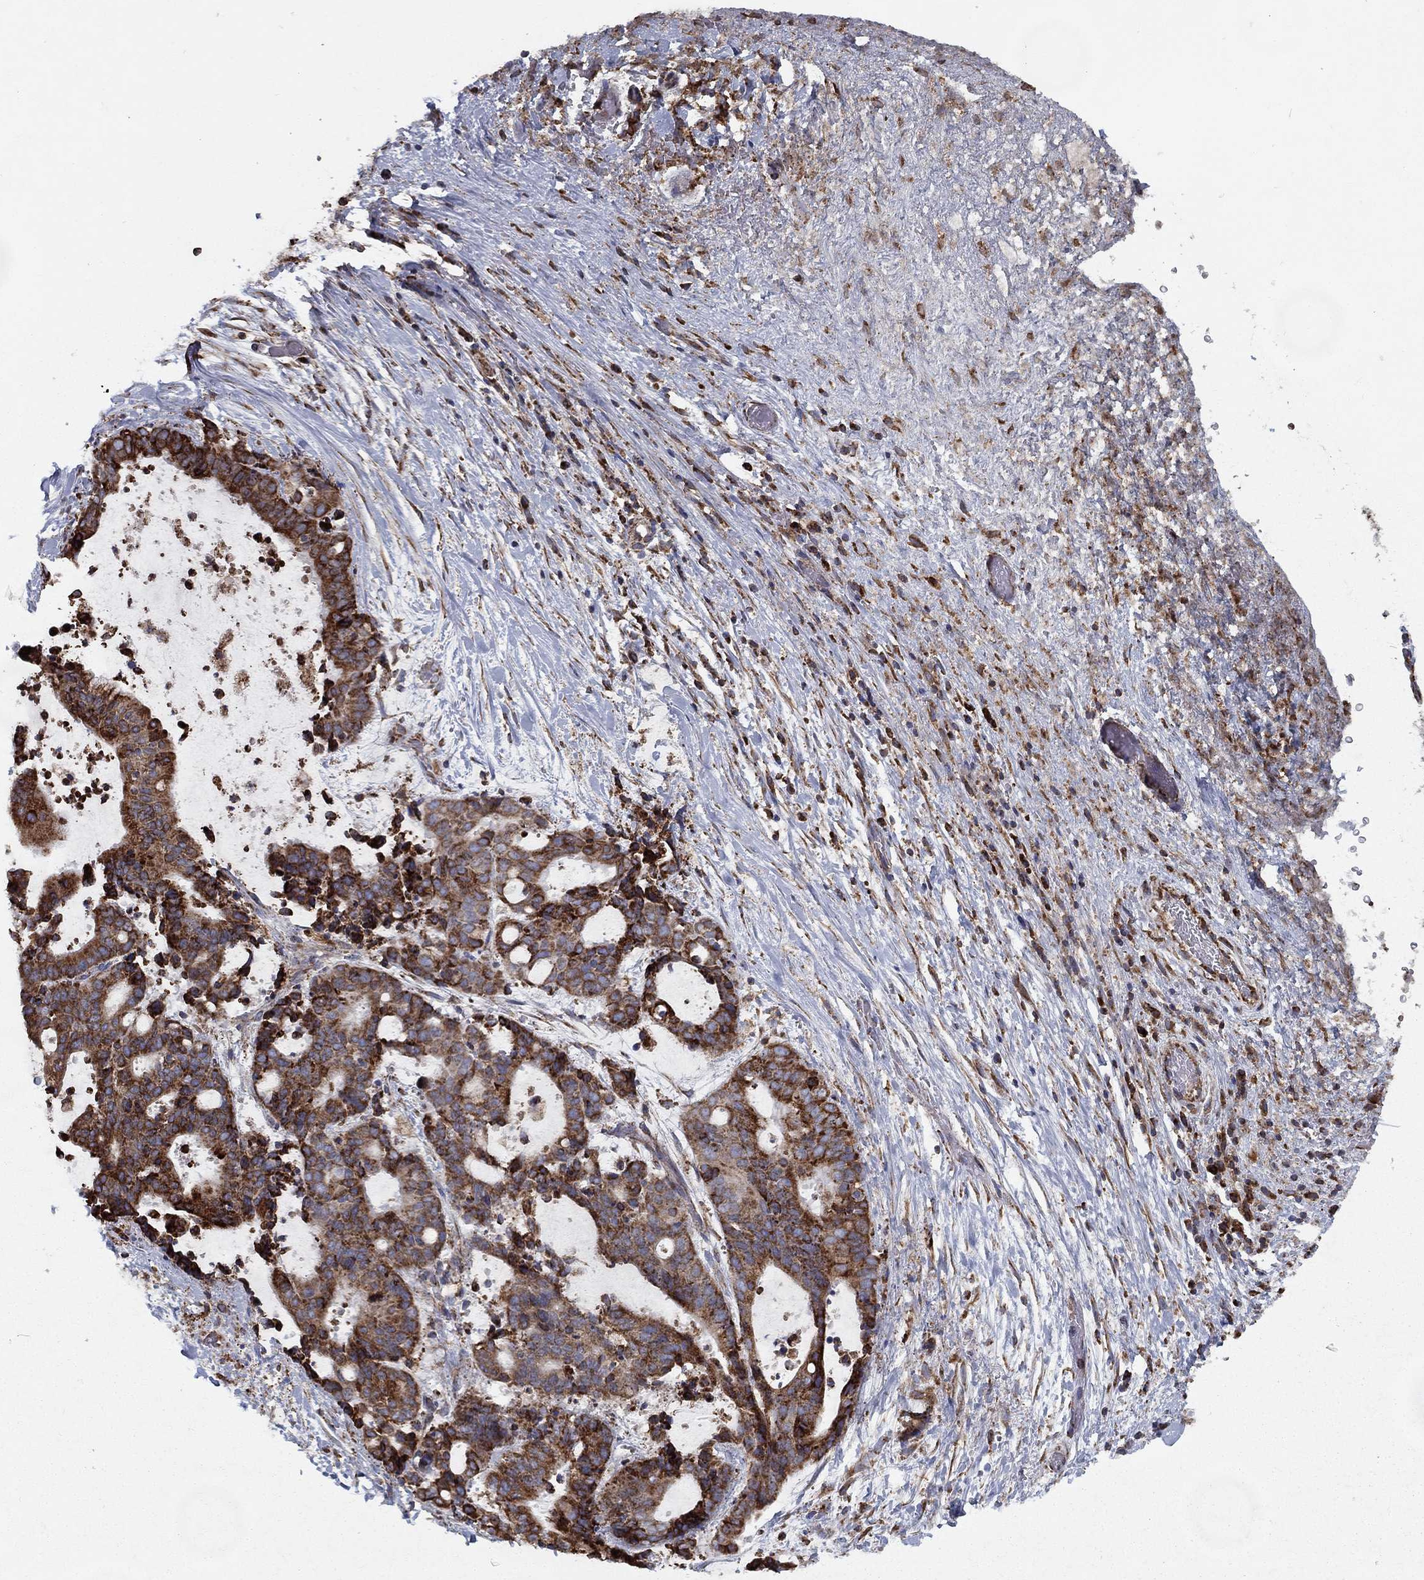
{"staining": {"intensity": "strong", "quantity": ">75%", "location": "cytoplasmic/membranous"}, "tissue": "liver cancer", "cell_type": "Tumor cells", "image_type": "cancer", "snomed": [{"axis": "morphology", "description": "Cholangiocarcinoma"}, {"axis": "topography", "description": "Liver"}], "caption": "A high-resolution histopathology image shows immunohistochemistry (IHC) staining of liver cholangiocarcinoma, which exhibits strong cytoplasmic/membranous positivity in approximately >75% of tumor cells. The protein is stained brown, and the nuclei are stained in blue (DAB (3,3'-diaminobenzidine) IHC with brightfield microscopy, high magnification).", "gene": "MT-CYB", "patient": {"sex": "female", "age": 73}}